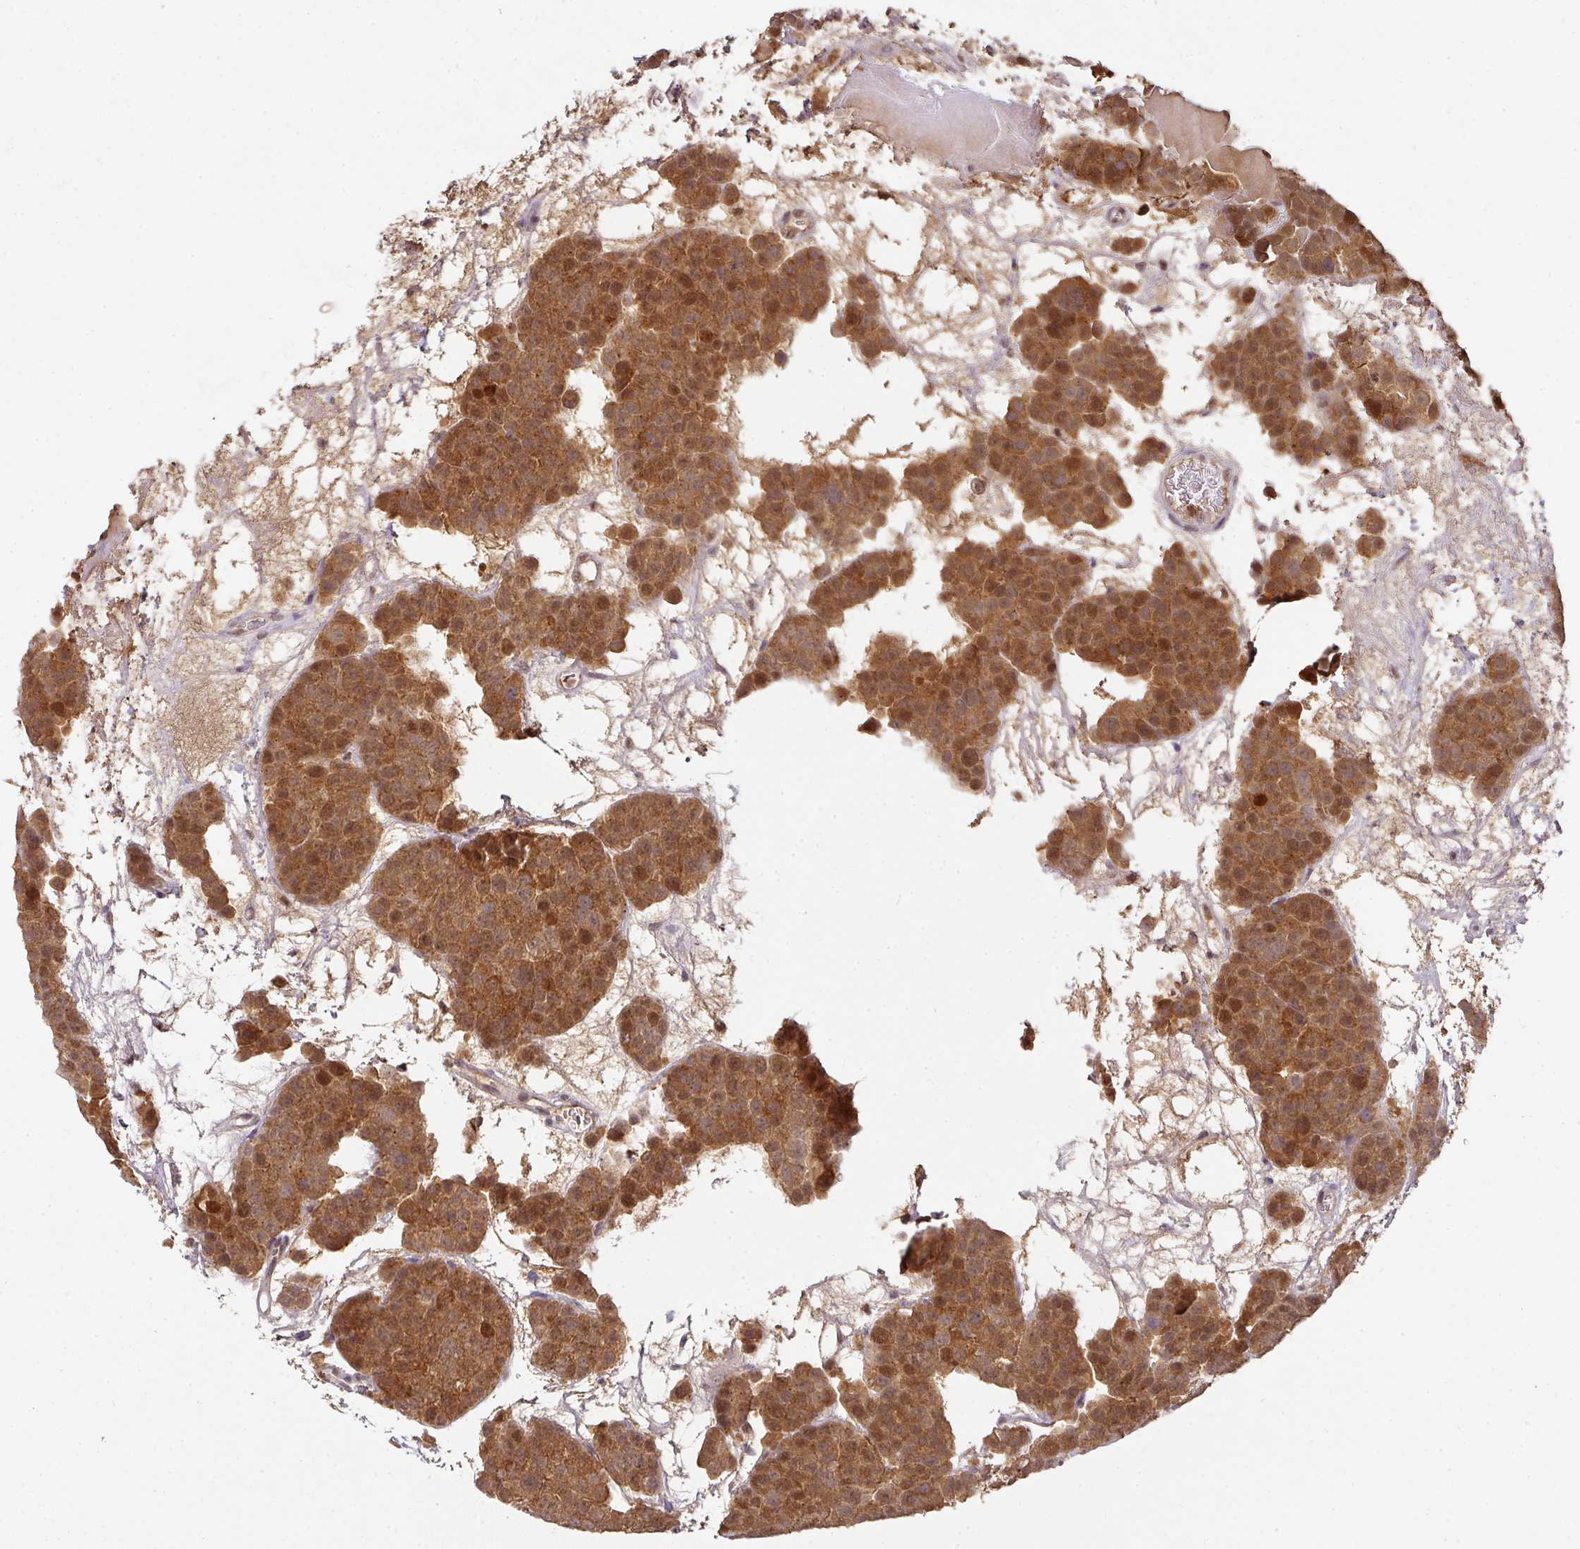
{"staining": {"intensity": "moderate", "quantity": ">75%", "location": "cytoplasmic/membranous,nuclear"}, "tissue": "testis cancer", "cell_type": "Tumor cells", "image_type": "cancer", "snomed": [{"axis": "morphology", "description": "Seminoma, NOS"}, {"axis": "topography", "description": "Testis"}], "caption": "Immunohistochemistry (IHC) image of testis cancer stained for a protein (brown), which exhibits medium levels of moderate cytoplasmic/membranous and nuclear staining in approximately >75% of tumor cells.", "gene": "RANBP9", "patient": {"sex": "male", "age": 71}}